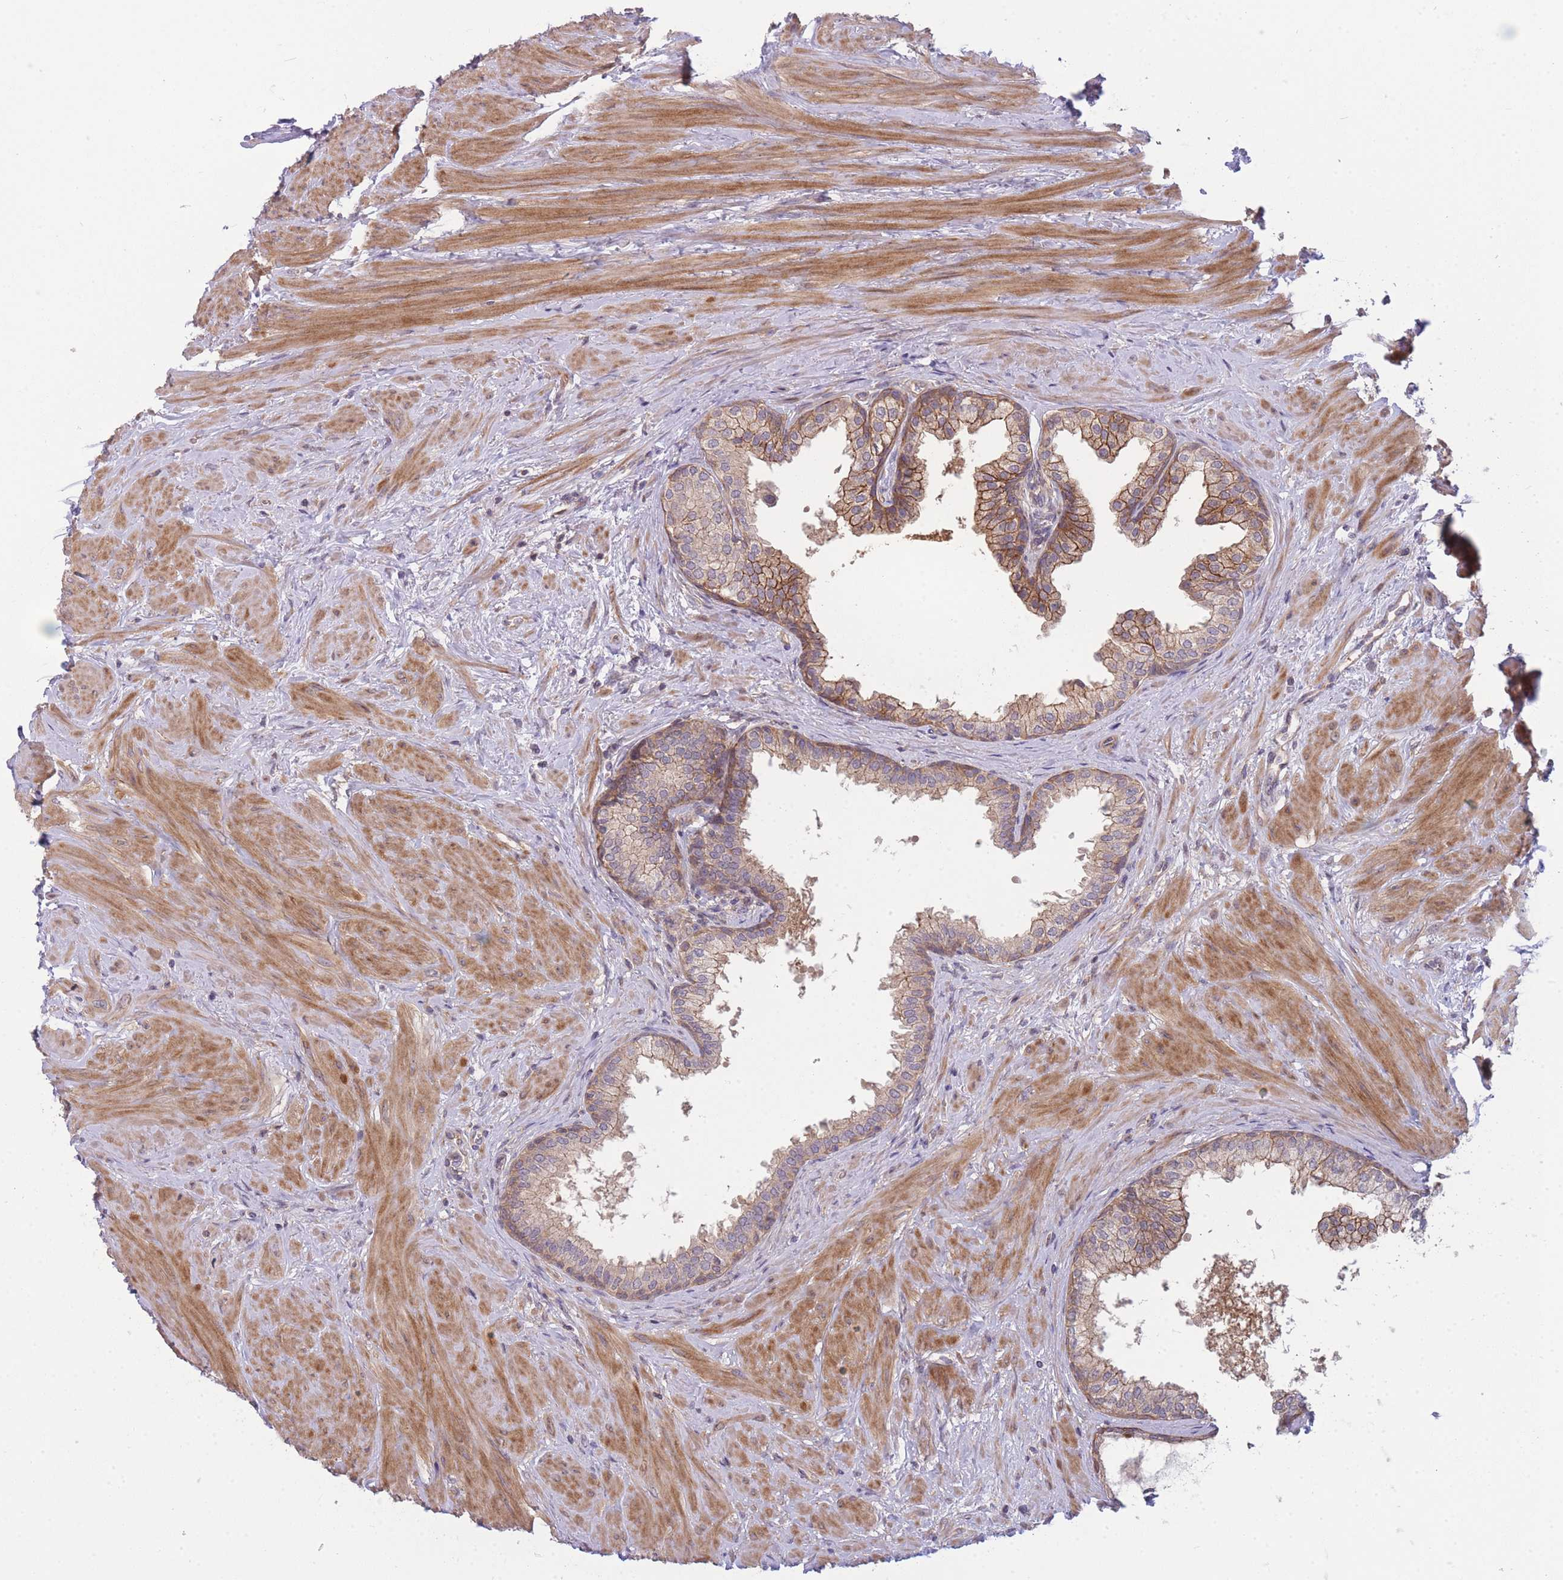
{"staining": {"intensity": "moderate", "quantity": "25%-75%", "location": "cytoplasmic/membranous"}, "tissue": "prostate", "cell_type": "Glandular cells", "image_type": "normal", "snomed": [{"axis": "morphology", "description": "Normal tissue, NOS"}, {"axis": "topography", "description": "Prostate"}], "caption": "Normal prostate reveals moderate cytoplasmic/membranous positivity in about 25%-75% of glandular cells, visualized by immunohistochemistry.", "gene": "PFDN6", "patient": {"sex": "male", "age": 48}}